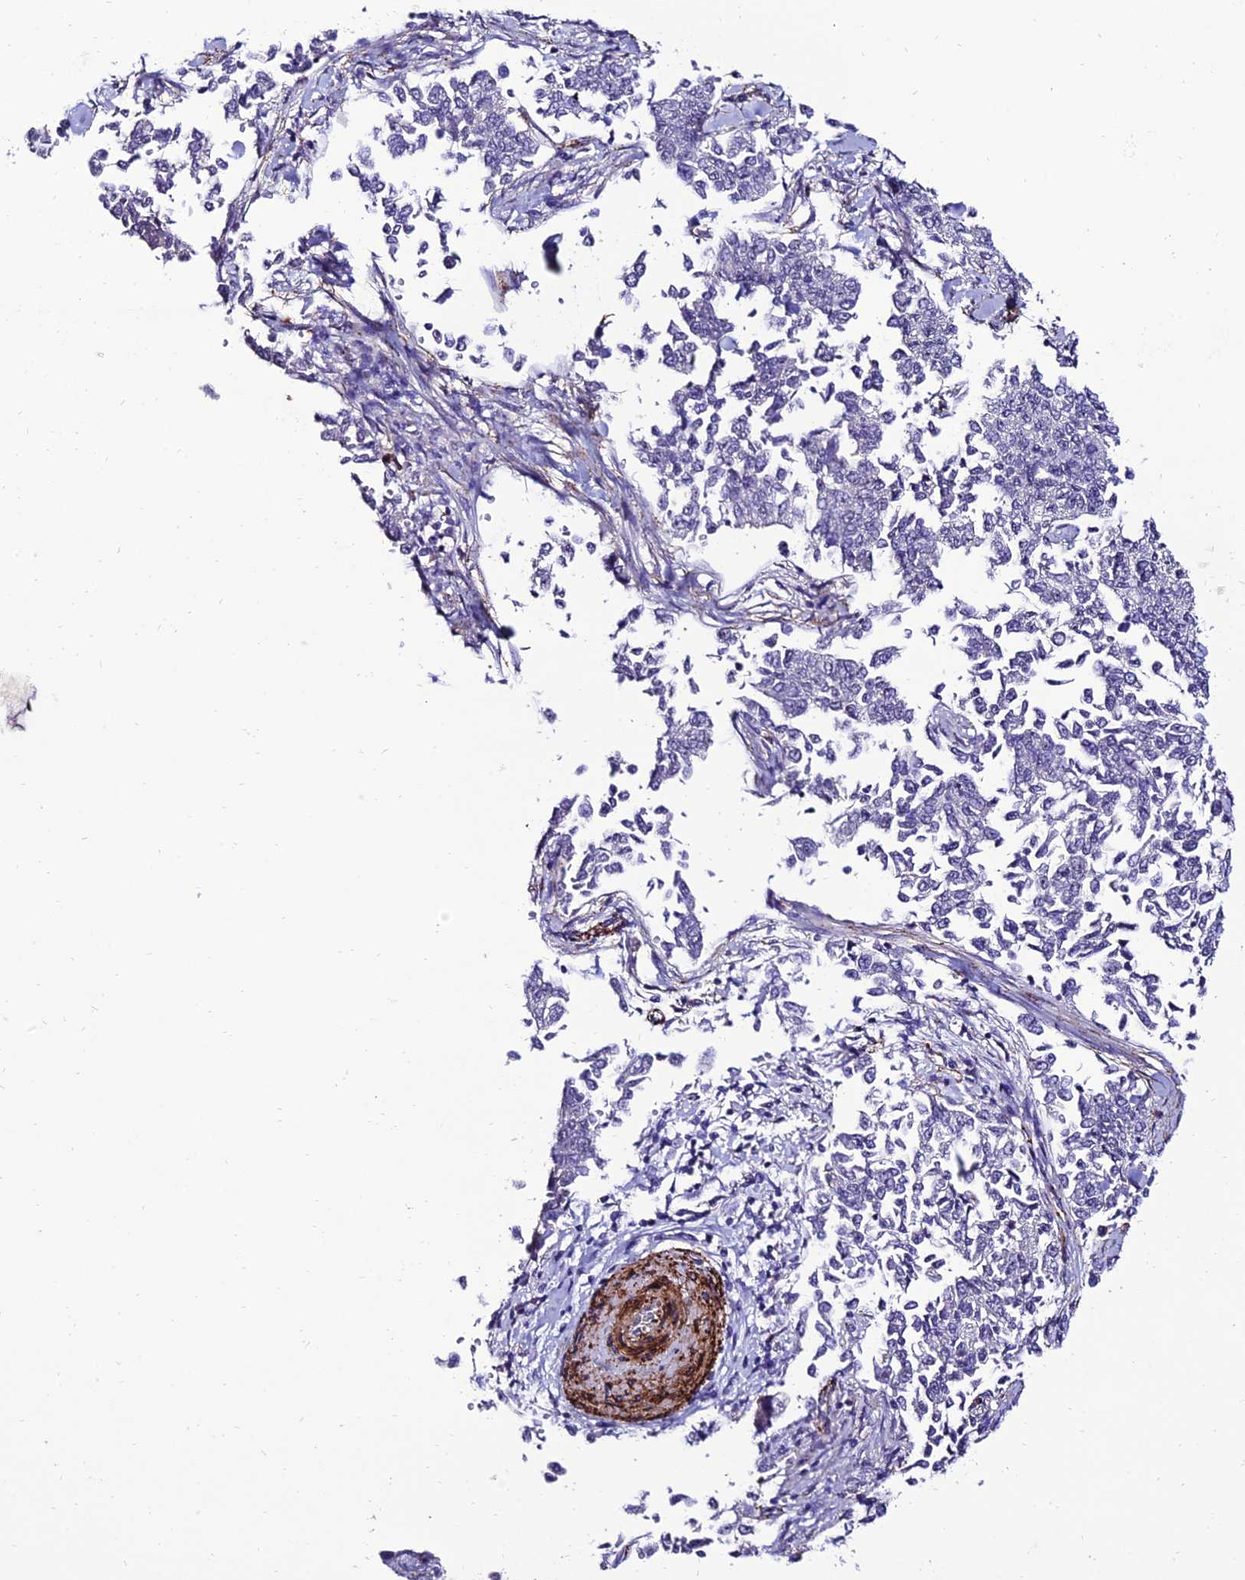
{"staining": {"intensity": "negative", "quantity": "none", "location": "none"}, "tissue": "cervical cancer", "cell_type": "Tumor cells", "image_type": "cancer", "snomed": [{"axis": "morphology", "description": "Squamous cell carcinoma, NOS"}, {"axis": "topography", "description": "Cervix"}], "caption": "Immunohistochemistry image of neoplastic tissue: cervical squamous cell carcinoma stained with DAB (3,3'-diaminobenzidine) displays no significant protein staining in tumor cells.", "gene": "ALDH3B2", "patient": {"sex": "female", "age": 35}}